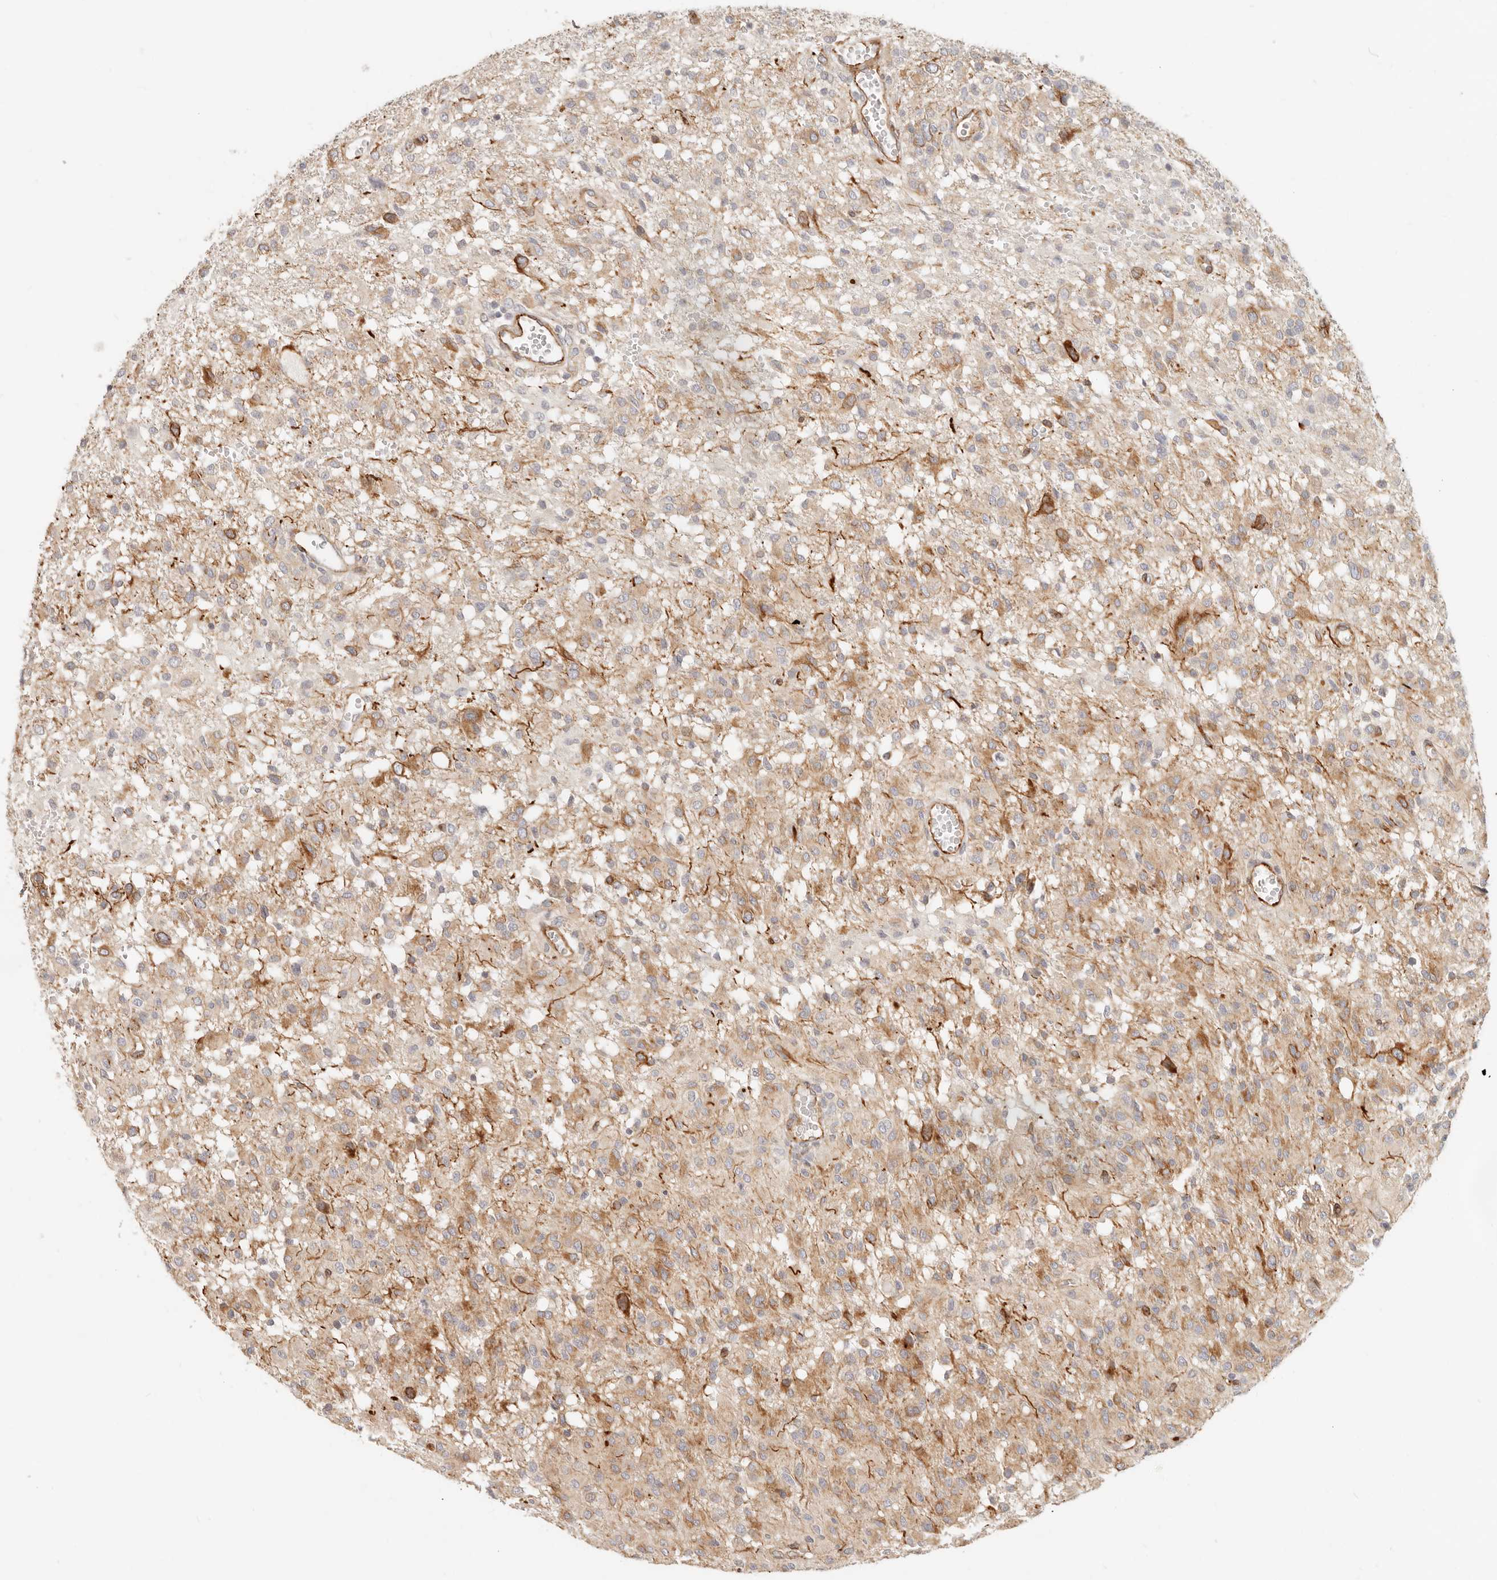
{"staining": {"intensity": "weak", "quantity": "25%-75%", "location": "cytoplasmic/membranous"}, "tissue": "glioma", "cell_type": "Tumor cells", "image_type": "cancer", "snomed": [{"axis": "morphology", "description": "Glioma, malignant, High grade"}, {"axis": "topography", "description": "Brain"}], "caption": "Glioma tissue shows weak cytoplasmic/membranous positivity in approximately 25%-75% of tumor cells, visualized by immunohistochemistry.", "gene": "SASS6", "patient": {"sex": "female", "age": 59}}